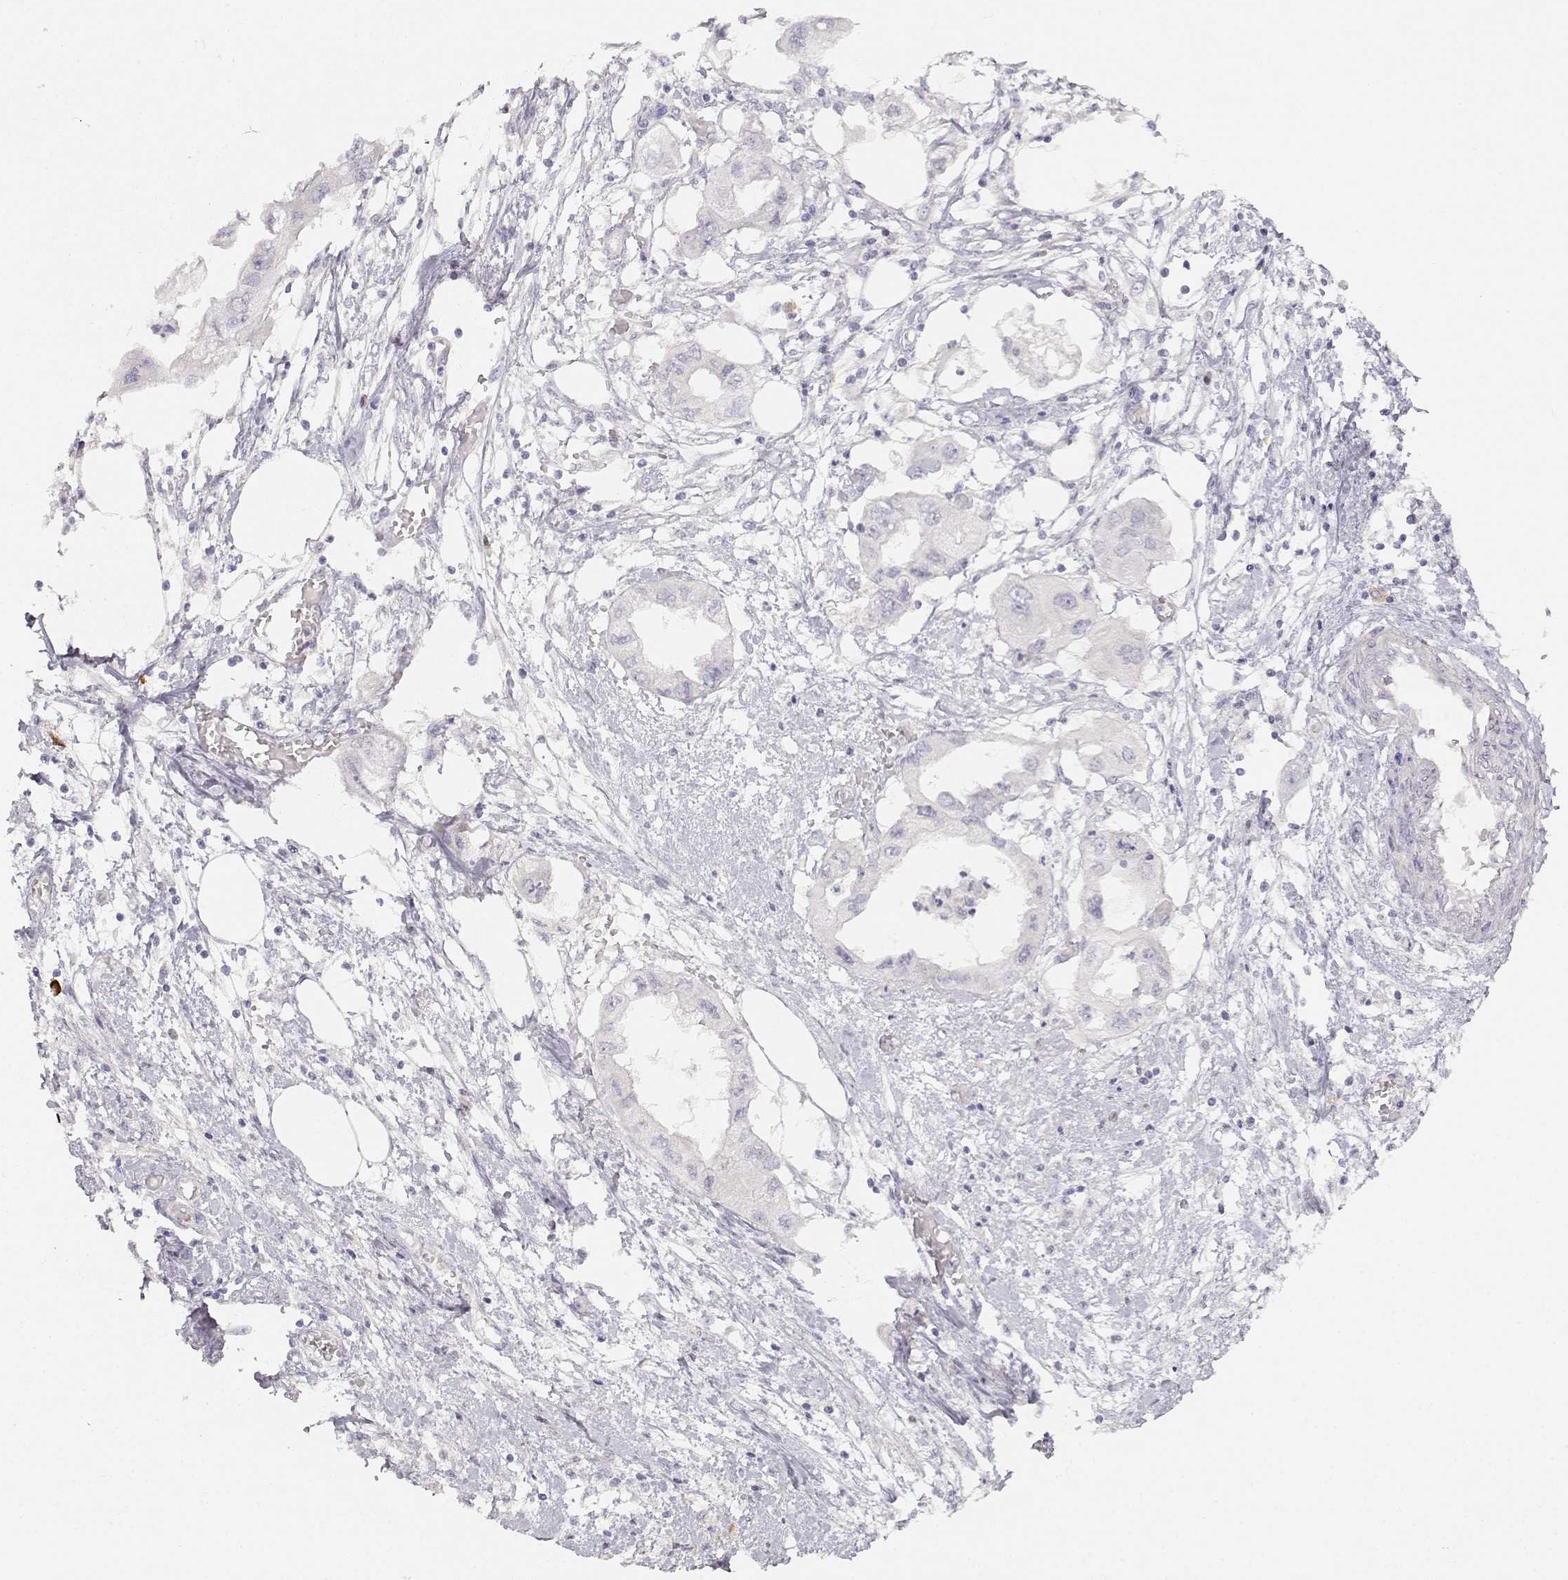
{"staining": {"intensity": "negative", "quantity": "none", "location": "none"}, "tissue": "endometrial cancer", "cell_type": "Tumor cells", "image_type": "cancer", "snomed": [{"axis": "morphology", "description": "Adenocarcinoma, NOS"}, {"axis": "morphology", "description": "Adenocarcinoma, metastatic, NOS"}, {"axis": "topography", "description": "Adipose tissue"}, {"axis": "topography", "description": "Endometrium"}], "caption": "A photomicrograph of adenocarcinoma (endometrial) stained for a protein demonstrates no brown staining in tumor cells.", "gene": "EAF2", "patient": {"sex": "female", "age": 67}}